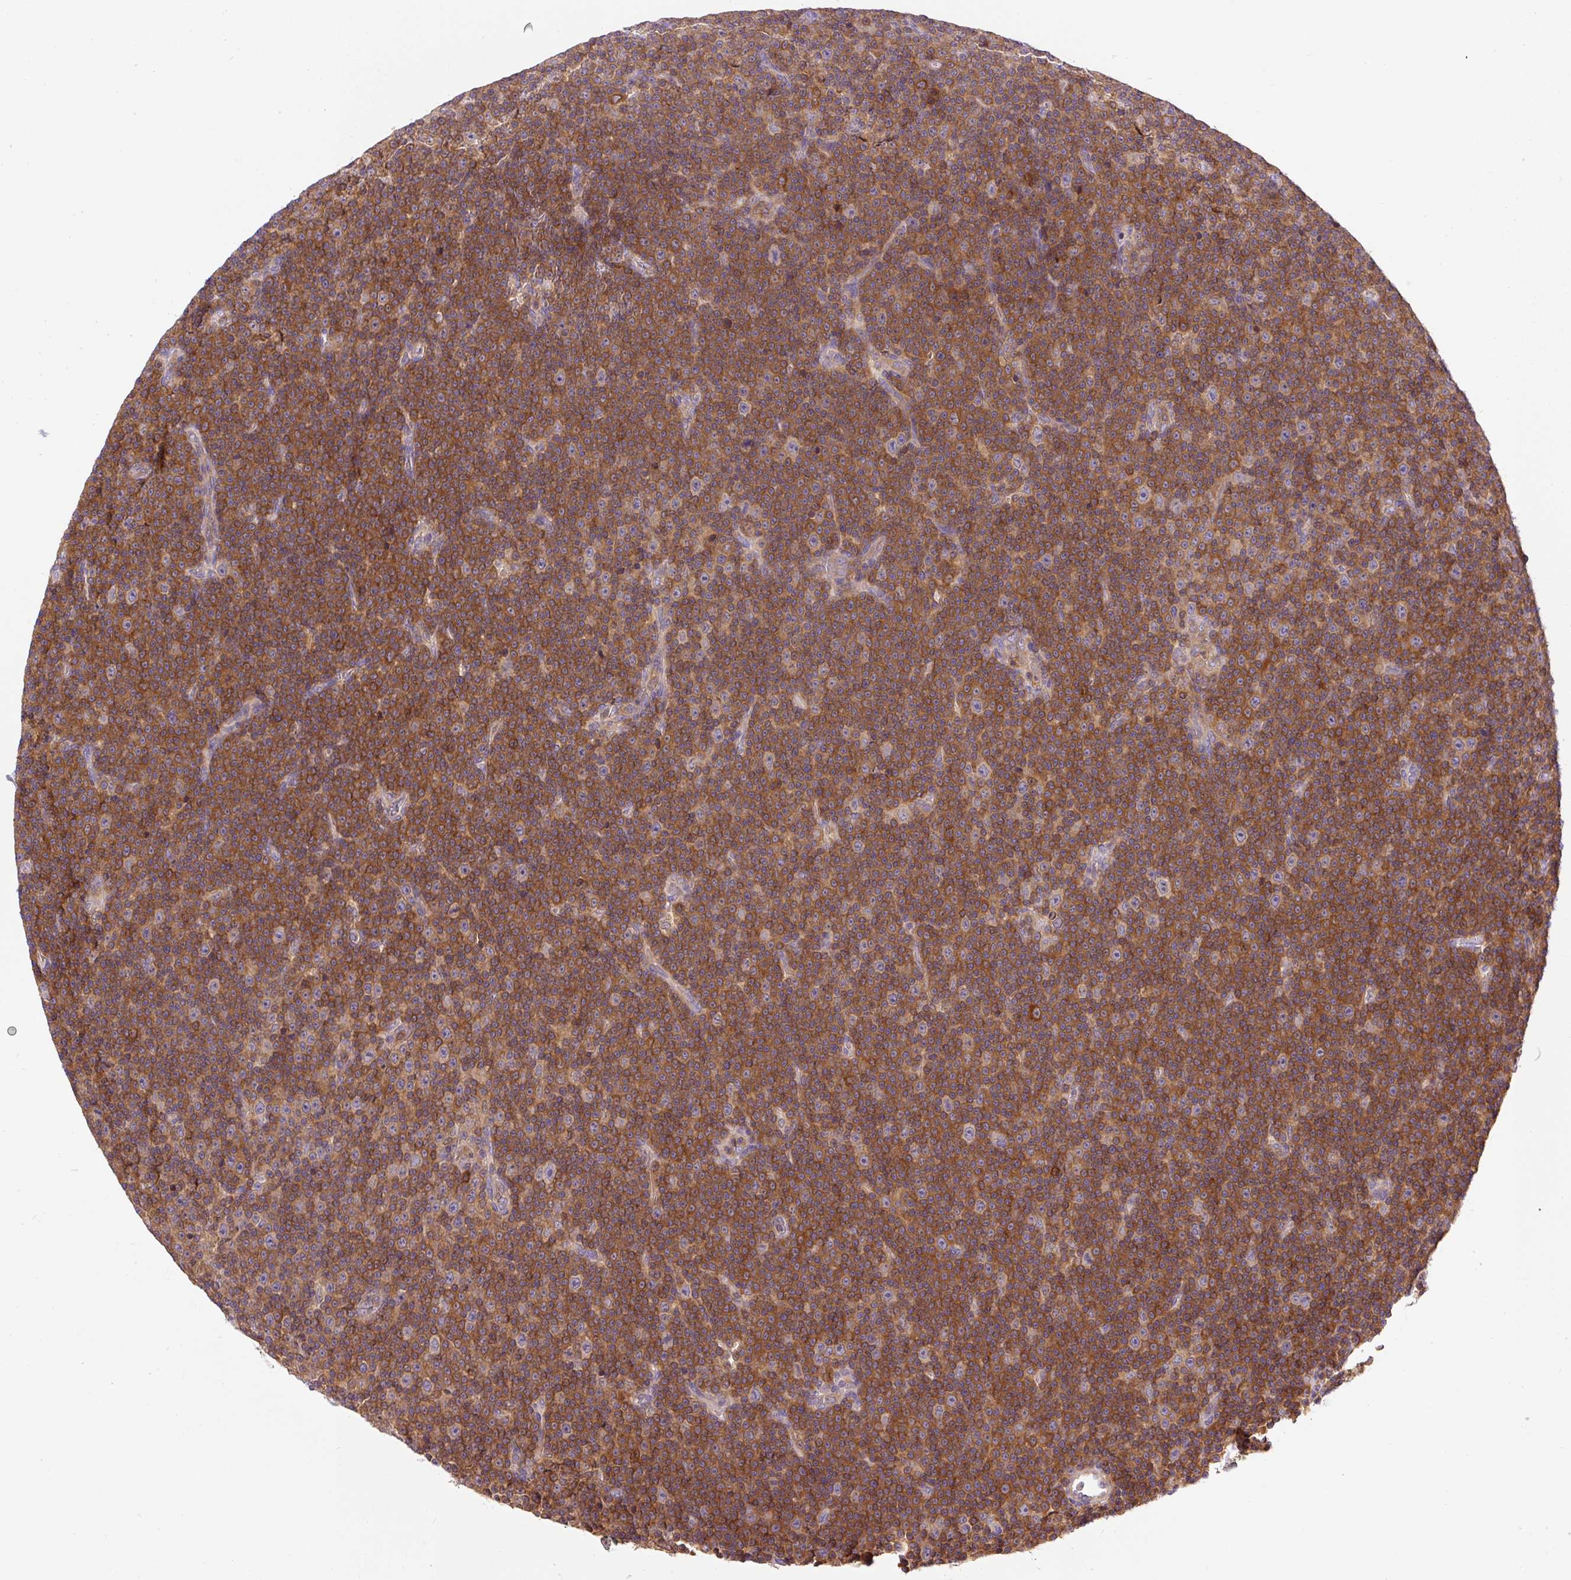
{"staining": {"intensity": "moderate", "quantity": ">75%", "location": "cytoplasmic/membranous"}, "tissue": "lymphoma", "cell_type": "Tumor cells", "image_type": "cancer", "snomed": [{"axis": "morphology", "description": "Malignant lymphoma, non-Hodgkin's type, Low grade"}, {"axis": "topography", "description": "Lymph node"}], "caption": "Lymphoma stained with a brown dye exhibits moderate cytoplasmic/membranous positive staining in about >75% of tumor cells.", "gene": "CCDC28A", "patient": {"sex": "female", "age": 67}}